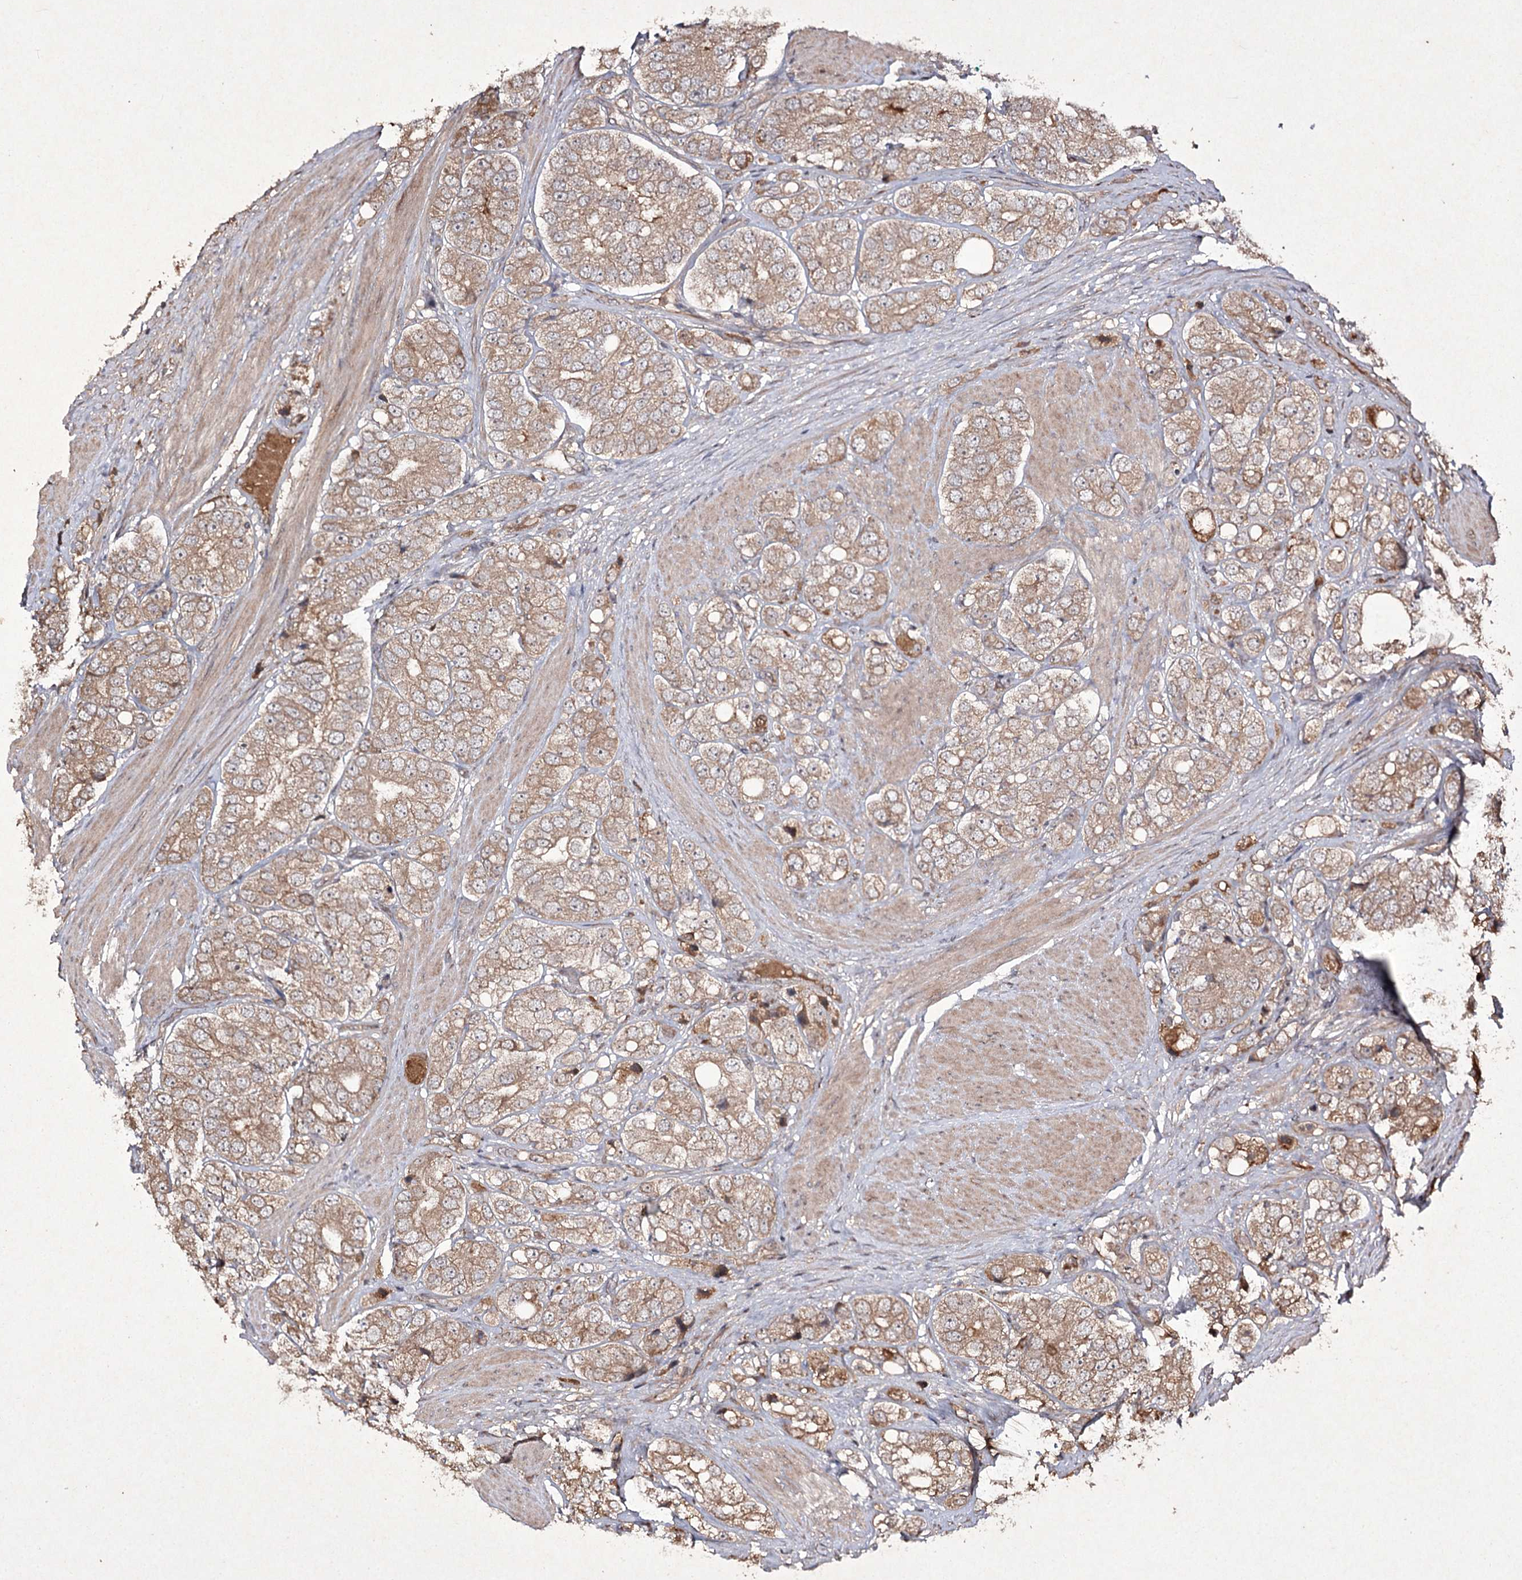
{"staining": {"intensity": "moderate", "quantity": ">75%", "location": "cytoplasmic/membranous"}, "tissue": "prostate cancer", "cell_type": "Tumor cells", "image_type": "cancer", "snomed": [{"axis": "morphology", "description": "Adenocarcinoma, High grade"}, {"axis": "topography", "description": "Prostate"}], "caption": "An image of human adenocarcinoma (high-grade) (prostate) stained for a protein displays moderate cytoplasmic/membranous brown staining in tumor cells.", "gene": "FANCL", "patient": {"sex": "male", "age": 50}}